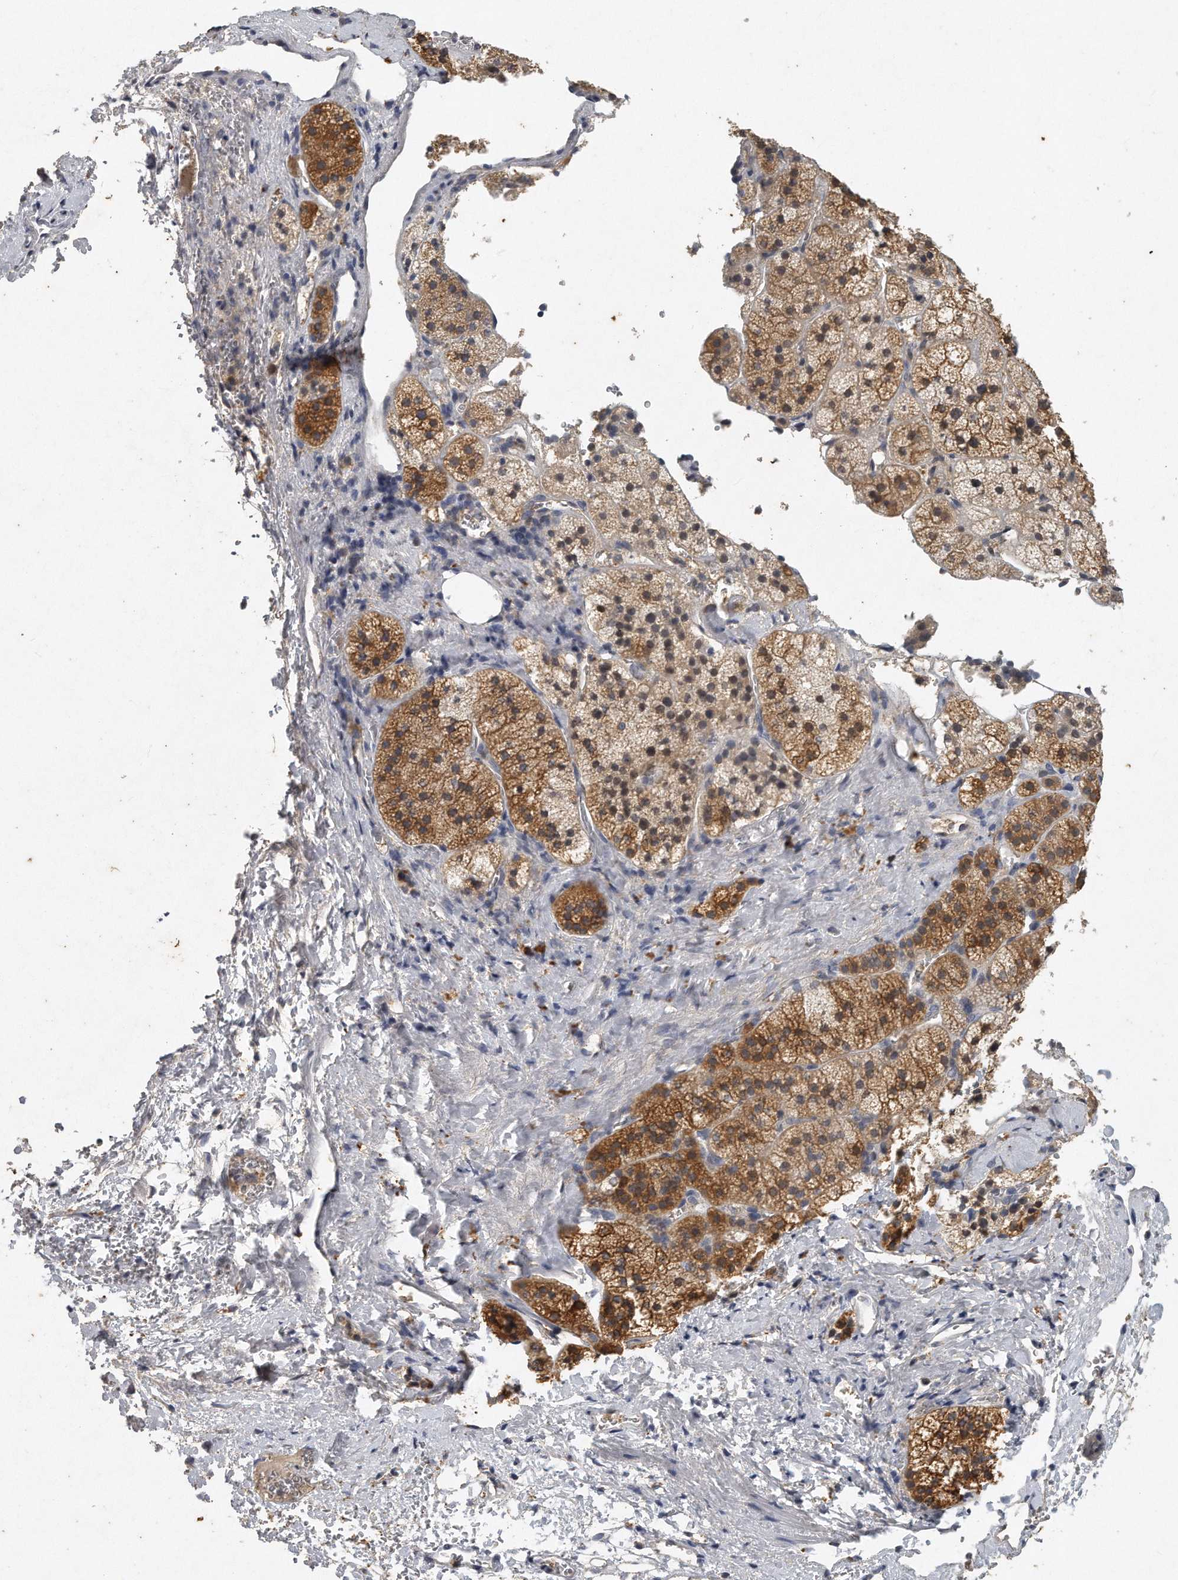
{"staining": {"intensity": "moderate", "quantity": ">75%", "location": "cytoplasmic/membranous"}, "tissue": "adrenal gland", "cell_type": "Glandular cells", "image_type": "normal", "snomed": [{"axis": "morphology", "description": "Normal tissue, NOS"}, {"axis": "topography", "description": "Adrenal gland"}], "caption": "Adrenal gland stained with DAB (3,3'-diaminobenzidine) immunohistochemistry demonstrates medium levels of moderate cytoplasmic/membranous positivity in about >75% of glandular cells. (DAB IHC with brightfield microscopy, high magnification).", "gene": "CAMK1", "patient": {"sex": "female", "age": 44}}